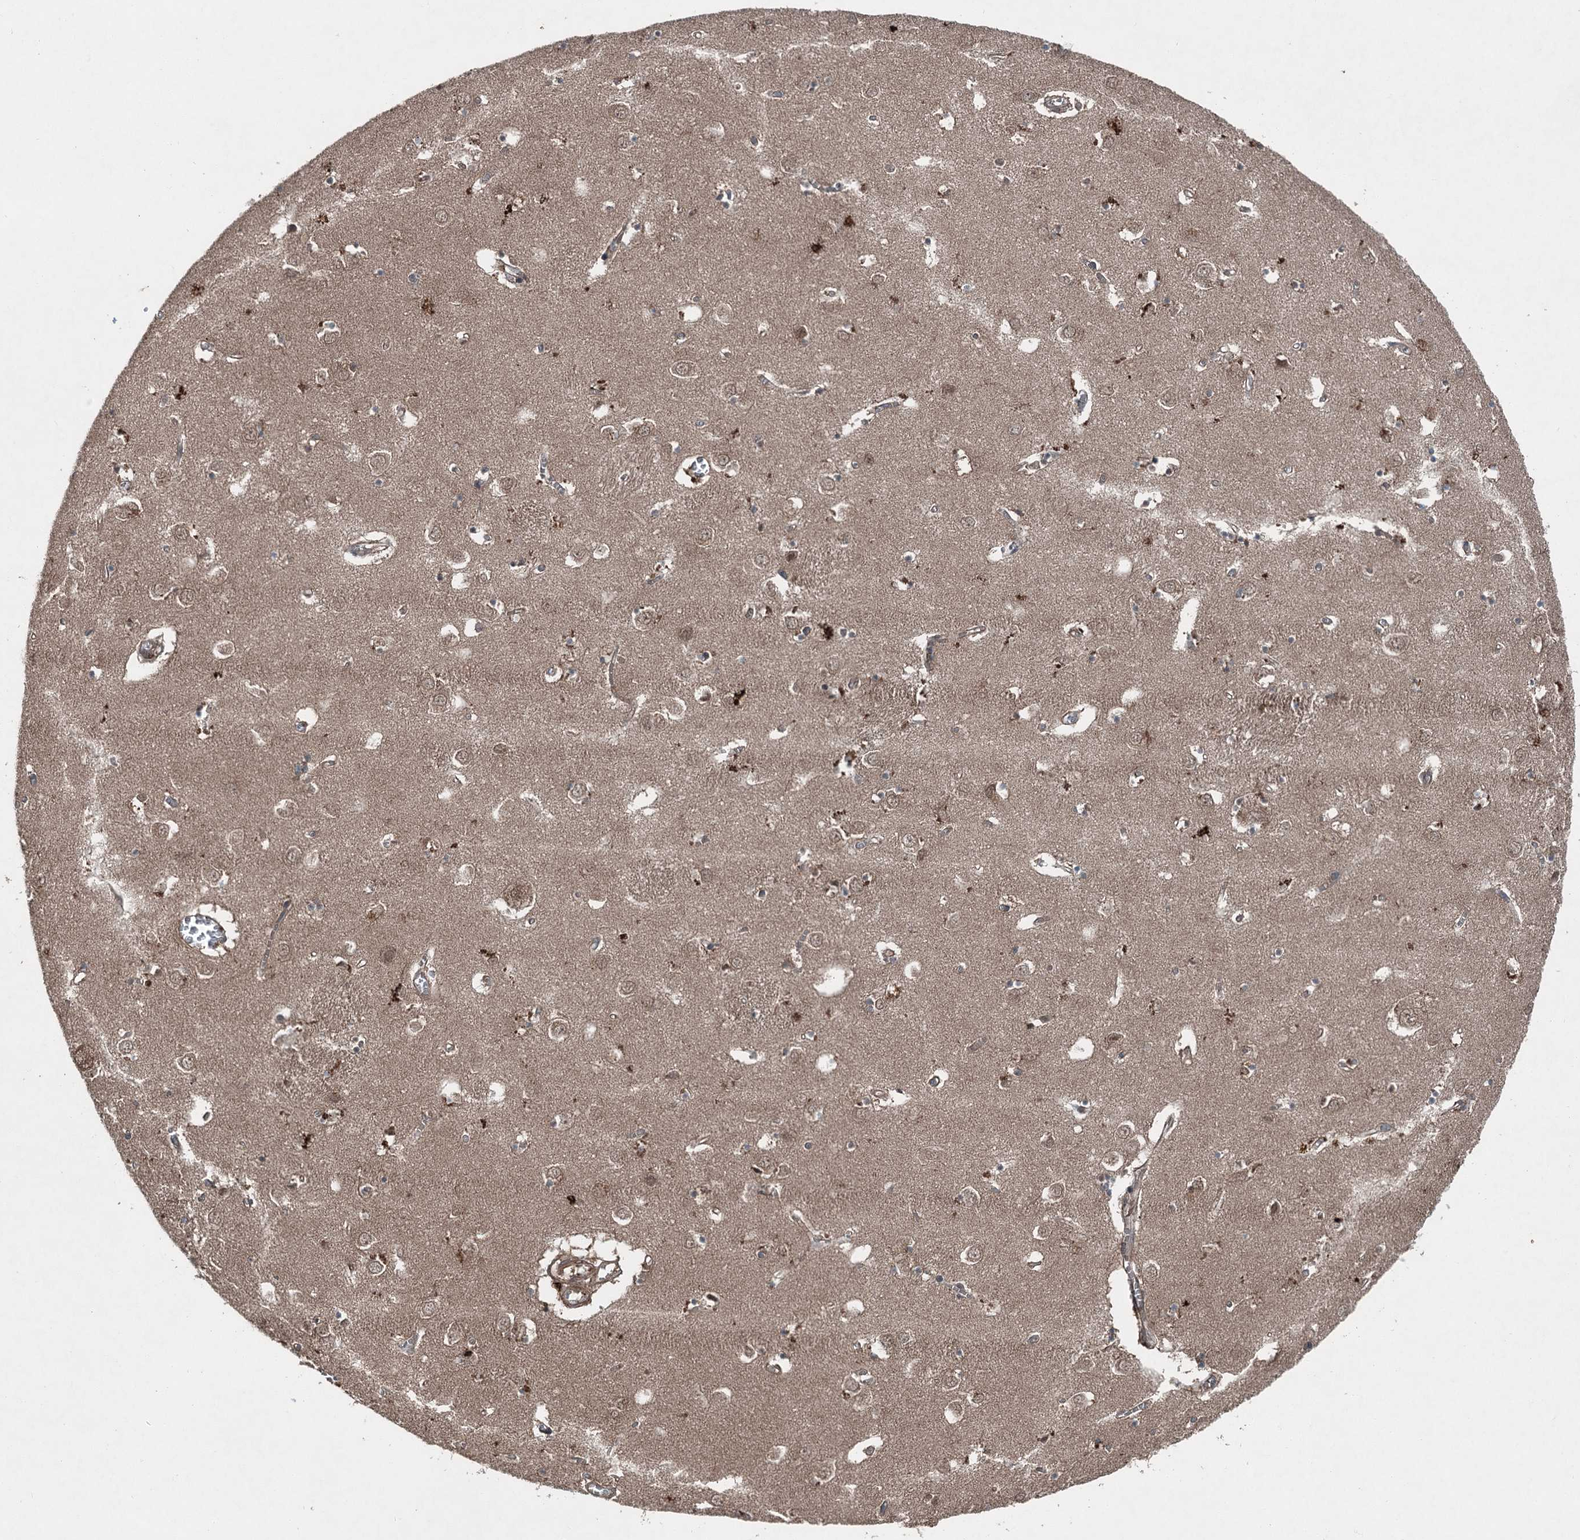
{"staining": {"intensity": "moderate", "quantity": "<25%", "location": "cytoplasmic/membranous,nuclear"}, "tissue": "caudate", "cell_type": "Glial cells", "image_type": "normal", "snomed": [{"axis": "morphology", "description": "Normal tissue, NOS"}, {"axis": "topography", "description": "Lateral ventricle wall"}], "caption": "High-power microscopy captured an immunohistochemistry photomicrograph of normal caudate, revealing moderate cytoplasmic/membranous,nuclear expression in about <25% of glial cells. (brown staining indicates protein expression, while blue staining denotes nuclei).", "gene": "BORCS7", "patient": {"sex": "male", "age": 70}}